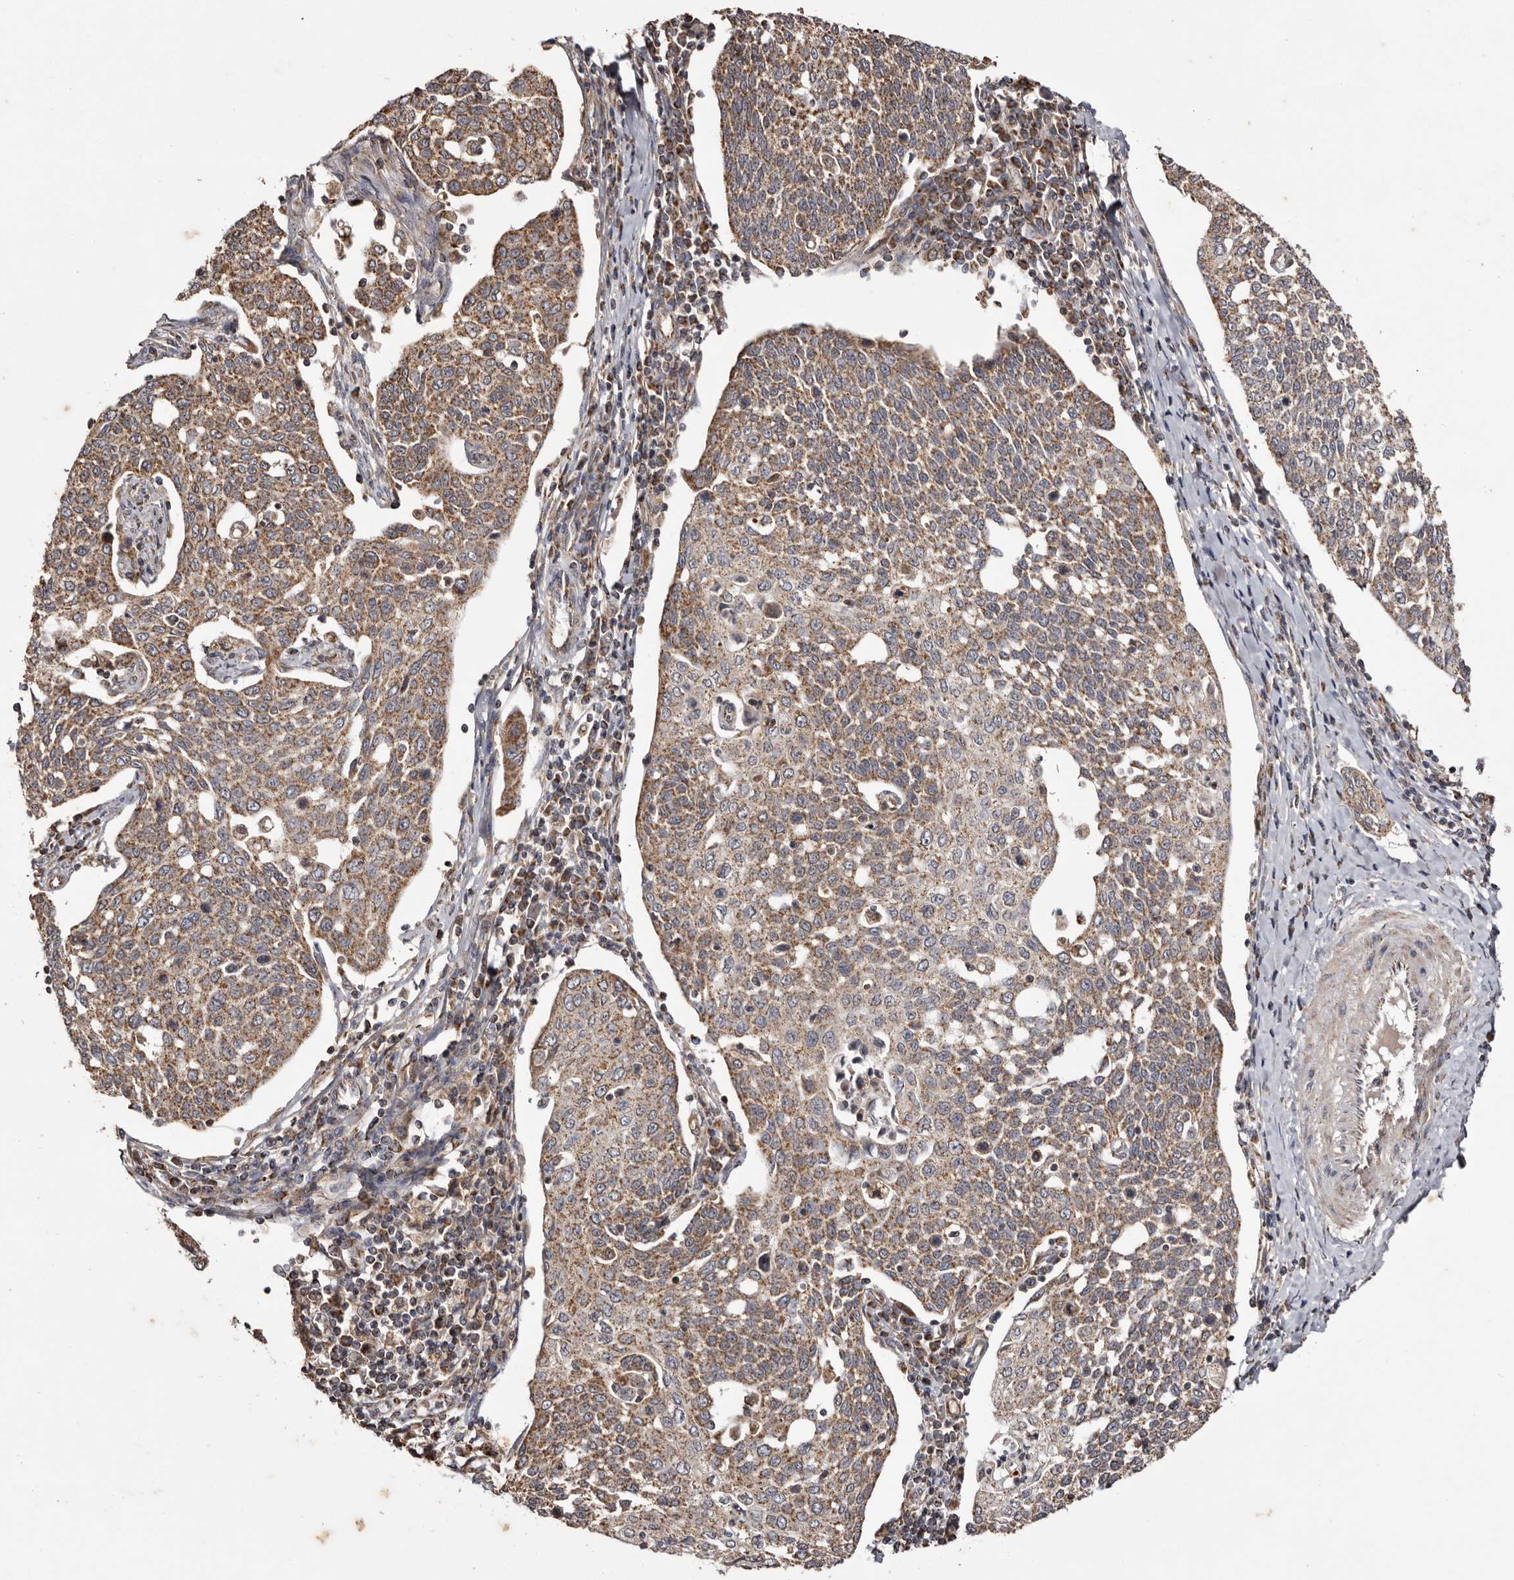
{"staining": {"intensity": "moderate", "quantity": ">75%", "location": "cytoplasmic/membranous"}, "tissue": "cervical cancer", "cell_type": "Tumor cells", "image_type": "cancer", "snomed": [{"axis": "morphology", "description": "Squamous cell carcinoma, NOS"}, {"axis": "topography", "description": "Cervix"}], "caption": "Immunohistochemistry (IHC) histopathology image of neoplastic tissue: human cervical cancer (squamous cell carcinoma) stained using IHC reveals medium levels of moderate protein expression localized specifically in the cytoplasmic/membranous of tumor cells, appearing as a cytoplasmic/membranous brown color.", "gene": "CPLANE2", "patient": {"sex": "female", "age": 34}}